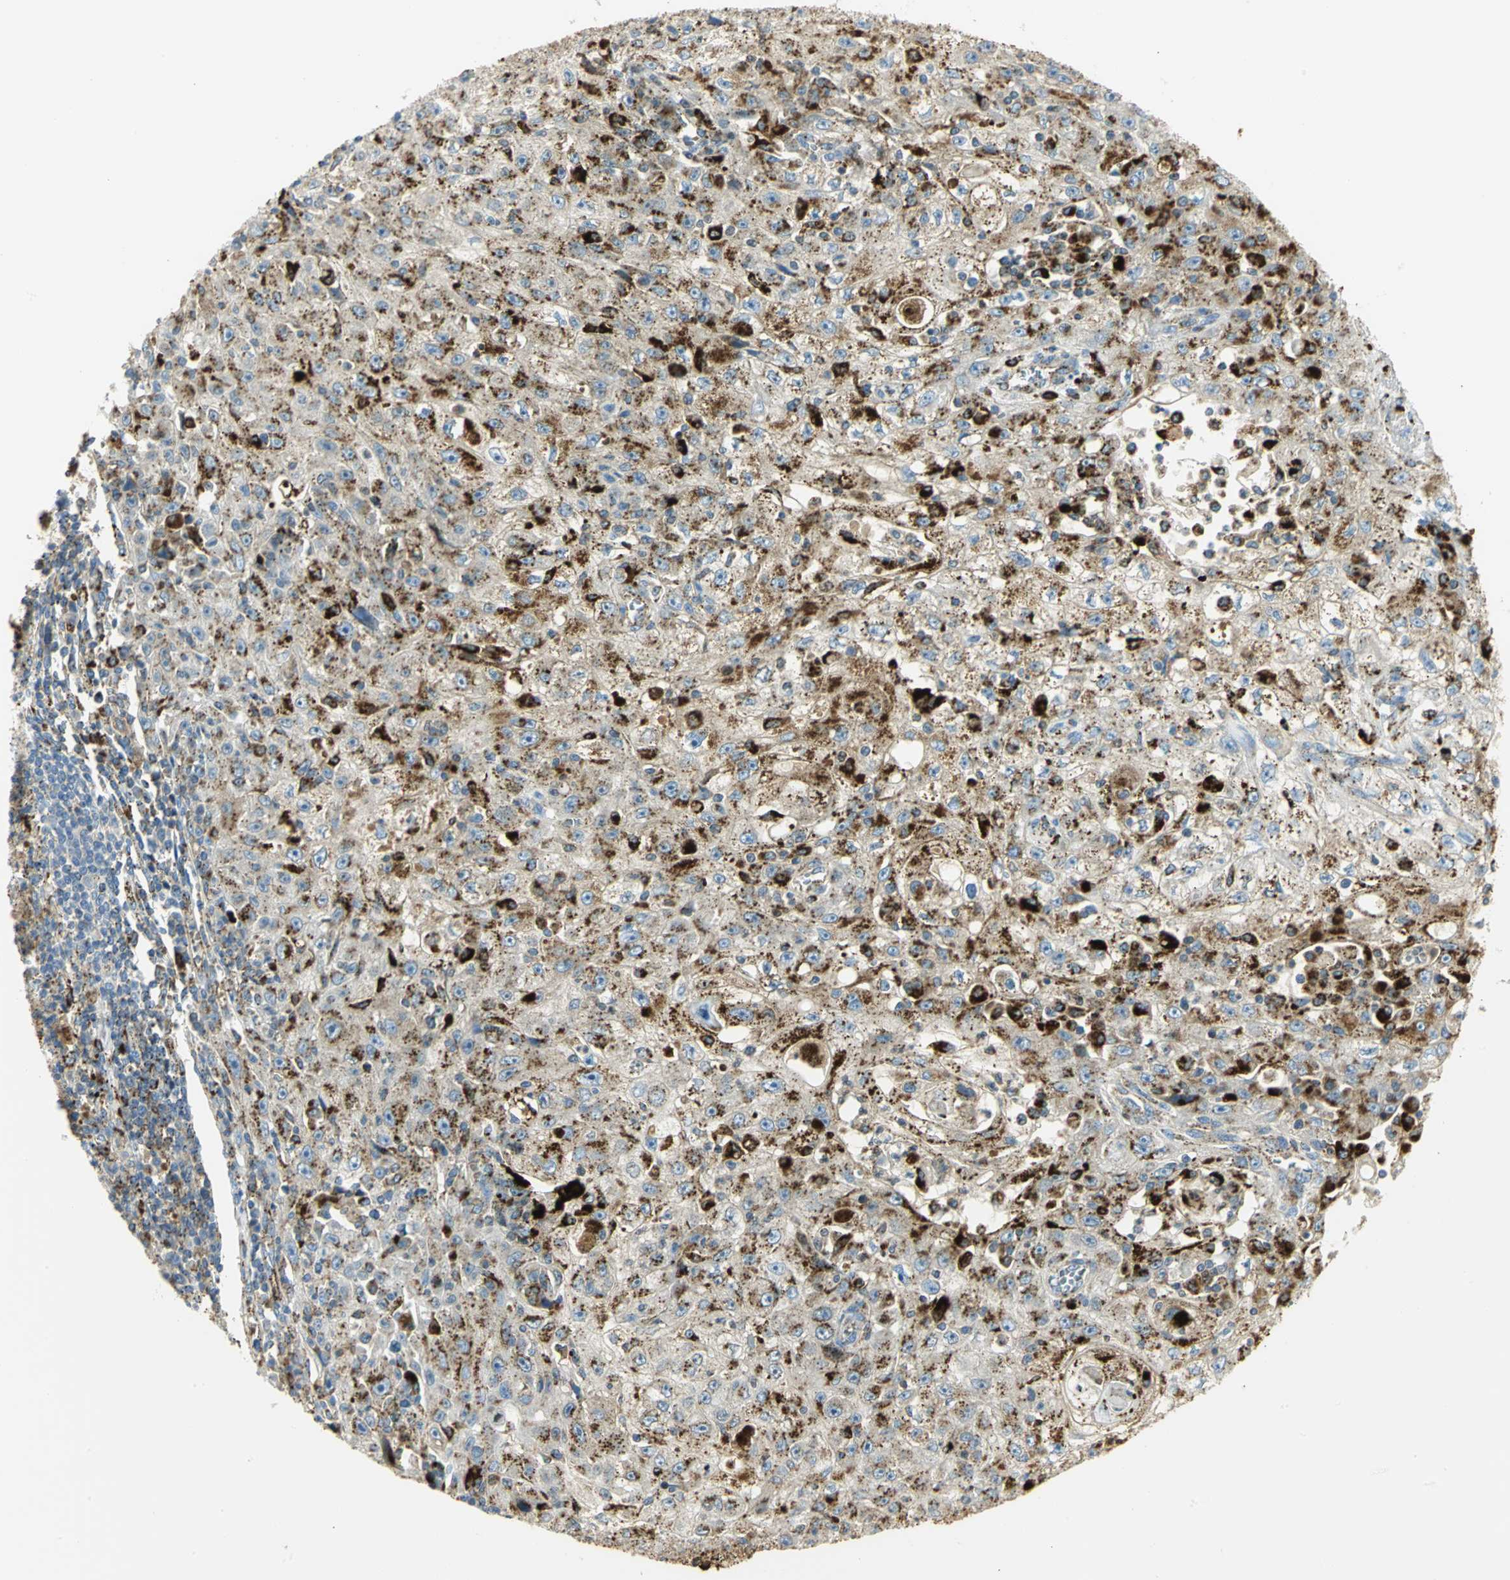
{"staining": {"intensity": "moderate", "quantity": ">75%", "location": "cytoplasmic/membranous"}, "tissue": "skin cancer", "cell_type": "Tumor cells", "image_type": "cancer", "snomed": [{"axis": "morphology", "description": "Squamous cell carcinoma, NOS"}, {"axis": "topography", "description": "Skin"}], "caption": "Immunohistochemistry (IHC) micrograph of neoplastic tissue: human squamous cell carcinoma (skin) stained using IHC reveals medium levels of moderate protein expression localized specifically in the cytoplasmic/membranous of tumor cells, appearing as a cytoplasmic/membranous brown color.", "gene": "ARSA", "patient": {"sex": "male", "age": 75}}